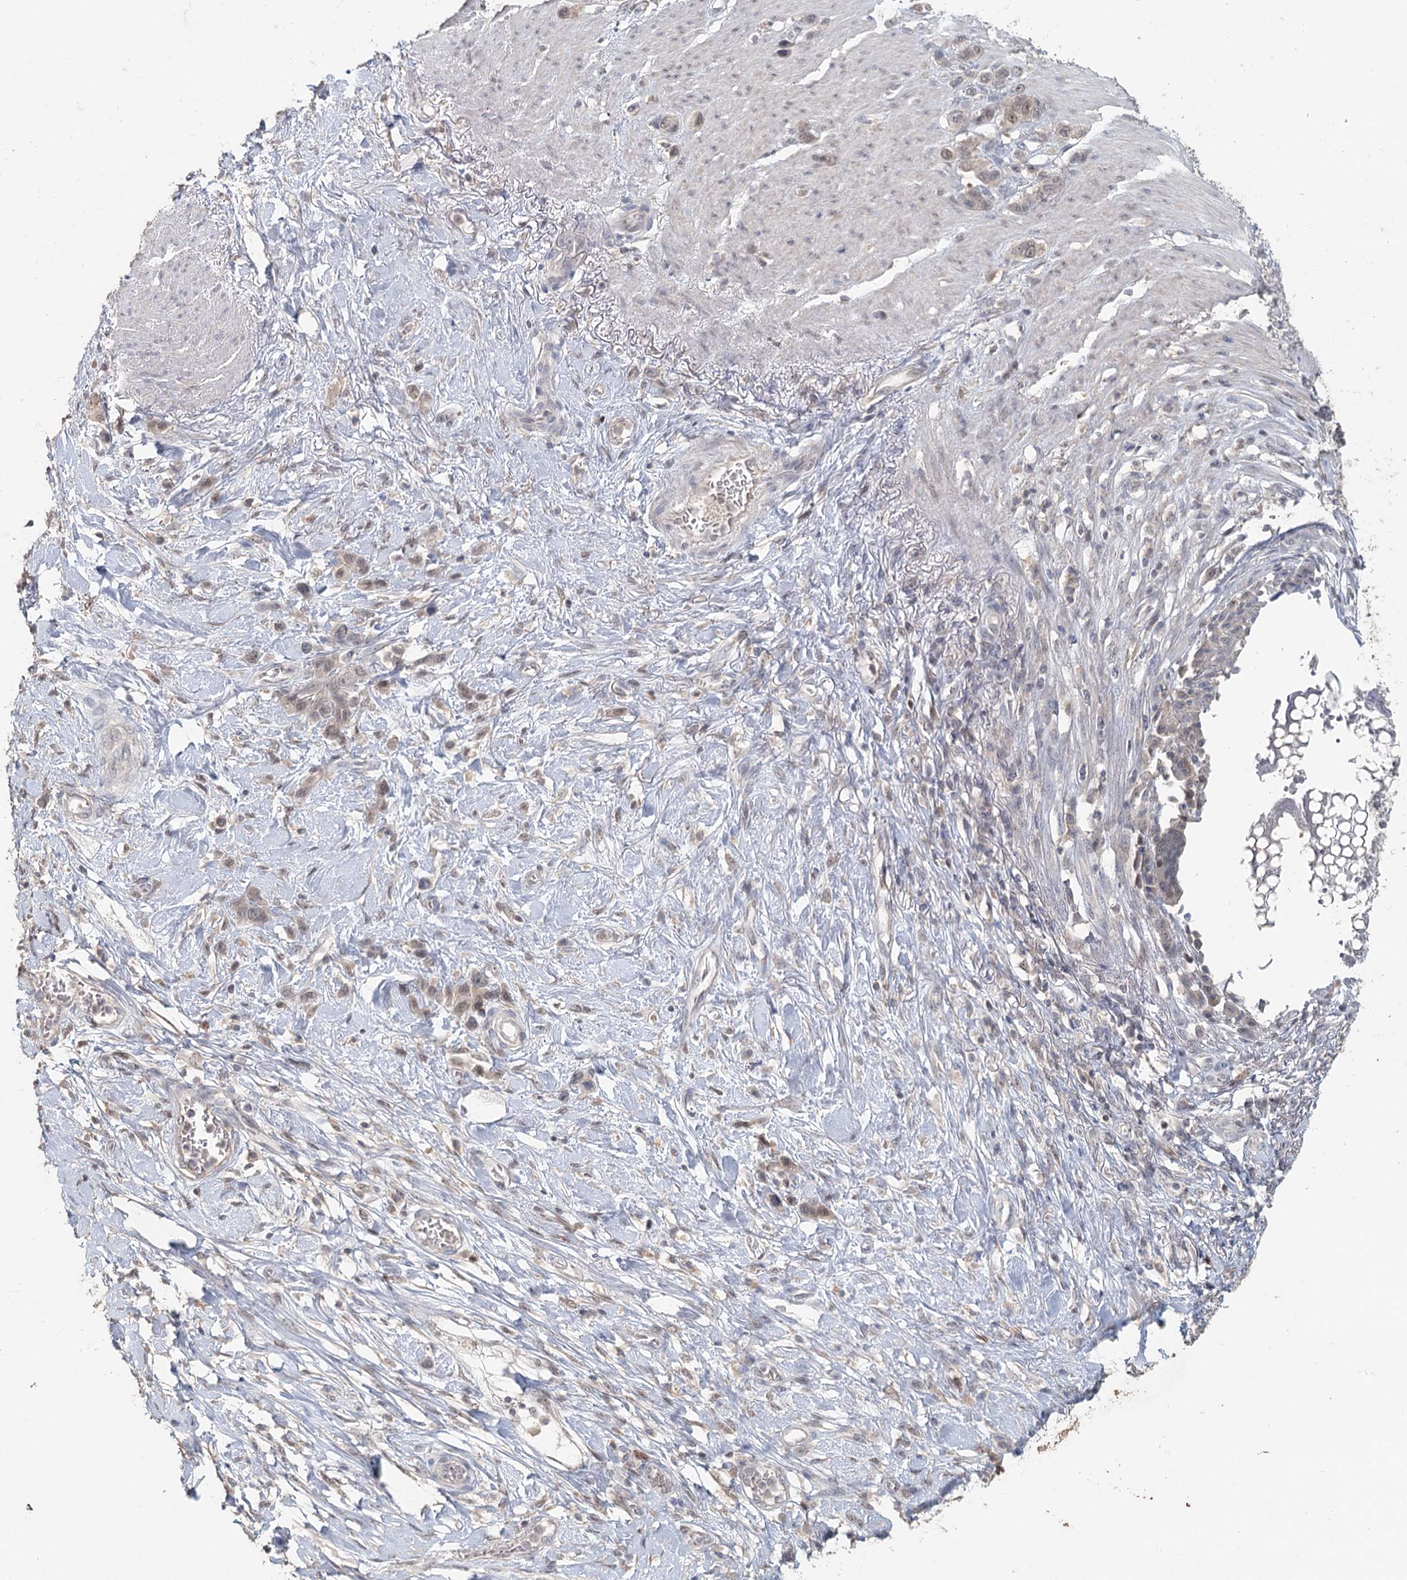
{"staining": {"intensity": "weak", "quantity": "<25%", "location": "nuclear"}, "tissue": "stomach cancer", "cell_type": "Tumor cells", "image_type": "cancer", "snomed": [{"axis": "morphology", "description": "Adenocarcinoma, NOS"}, {"axis": "morphology", "description": "Adenocarcinoma, High grade"}, {"axis": "topography", "description": "Stomach, upper"}, {"axis": "topography", "description": "Stomach, lower"}], "caption": "An image of human stomach adenocarcinoma is negative for staining in tumor cells.", "gene": "ADK", "patient": {"sex": "female", "age": 65}}